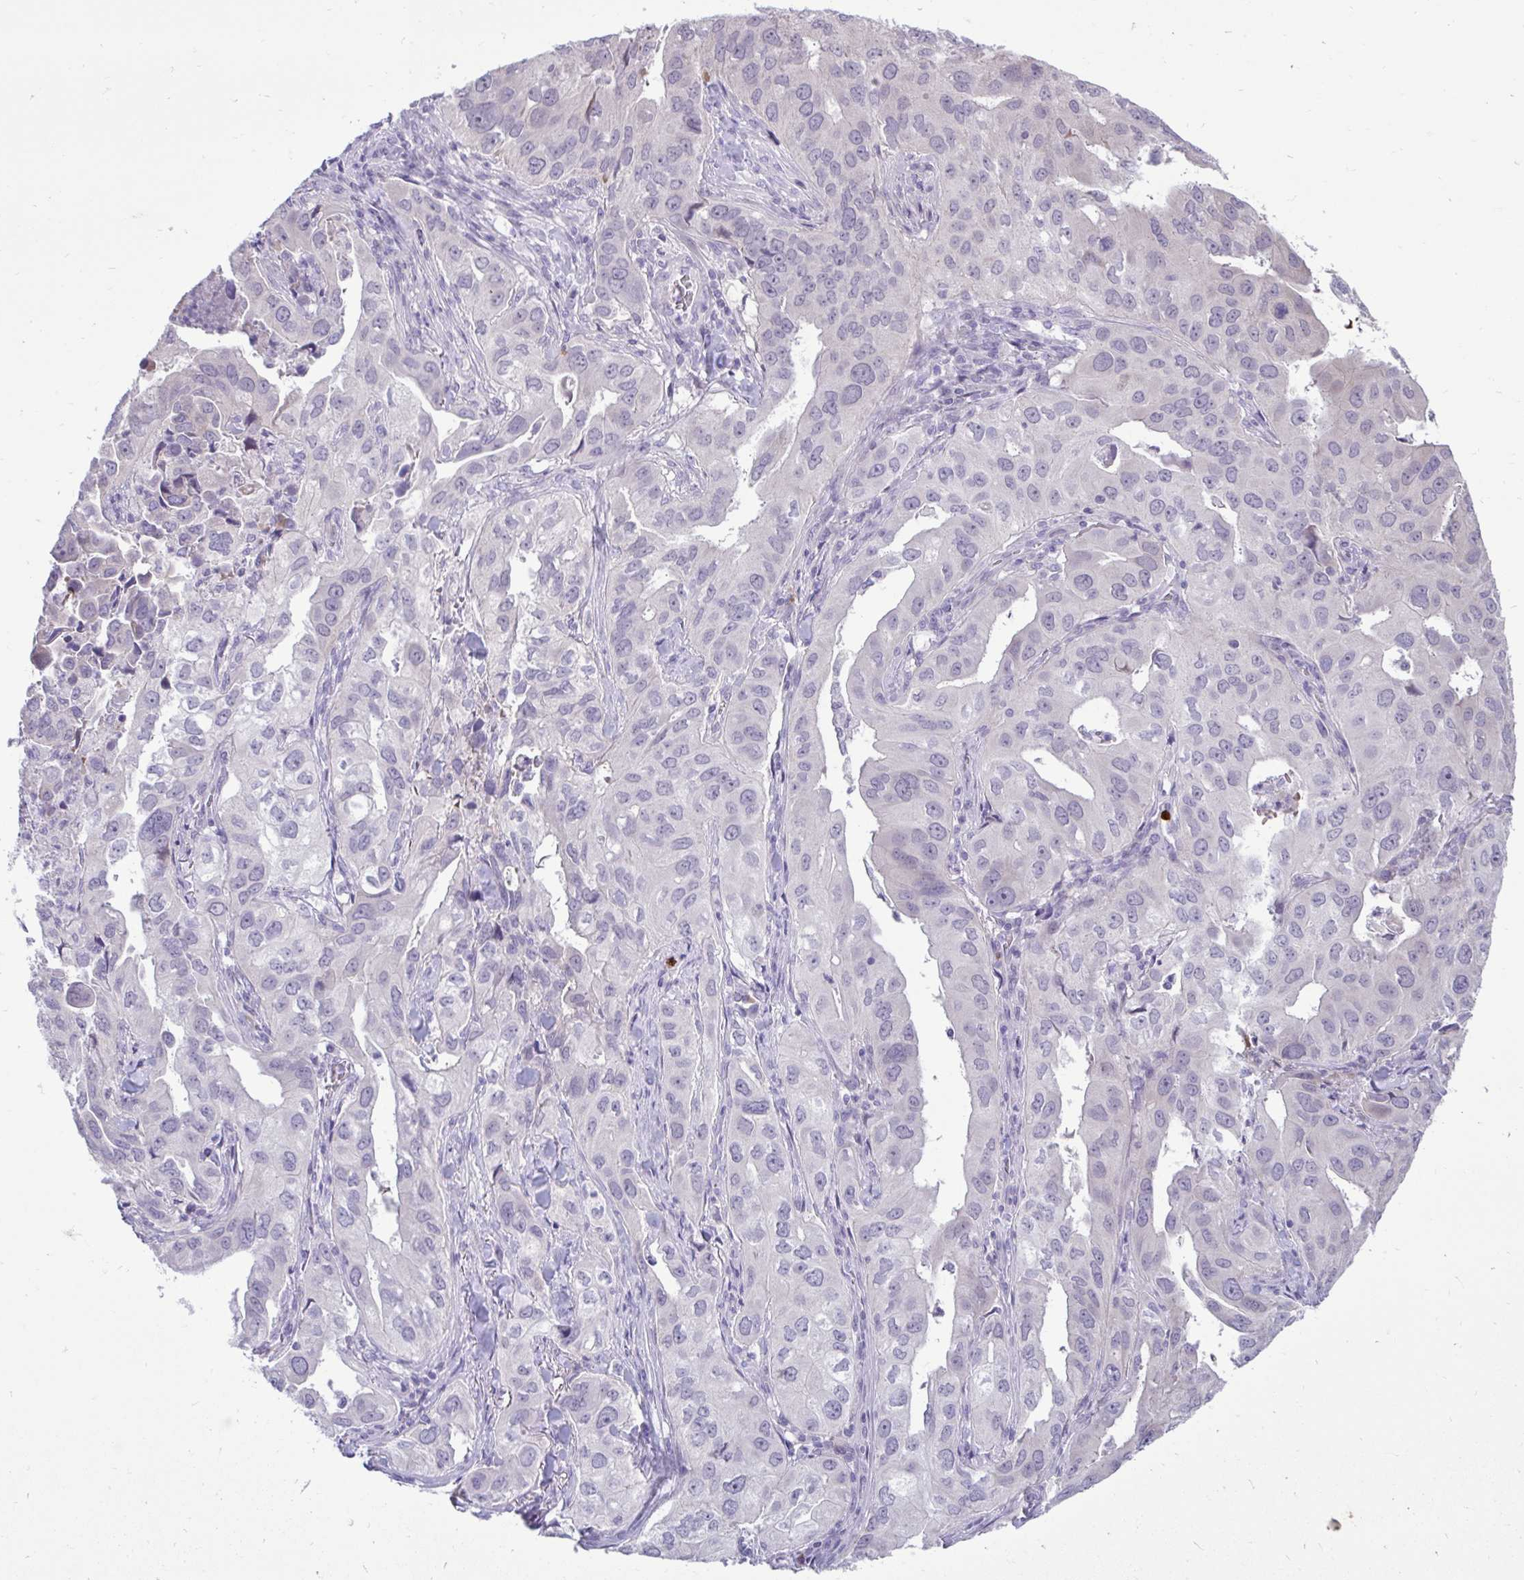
{"staining": {"intensity": "negative", "quantity": "none", "location": "none"}, "tissue": "lung cancer", "cell_type": "Tumor cells", "image_type": "cancer", "snomed": [{"axis": "morphology", "description": "Adenocarcinoma, NOS"}, {"axis": "topography", "description": "Lung"}], "caption": "A photomicrograph of lung cancer stained for a protein displays no brown staining in tumor cells.", "gene": "SPAG1", "patient": {"sex": "male", "age": 48}}